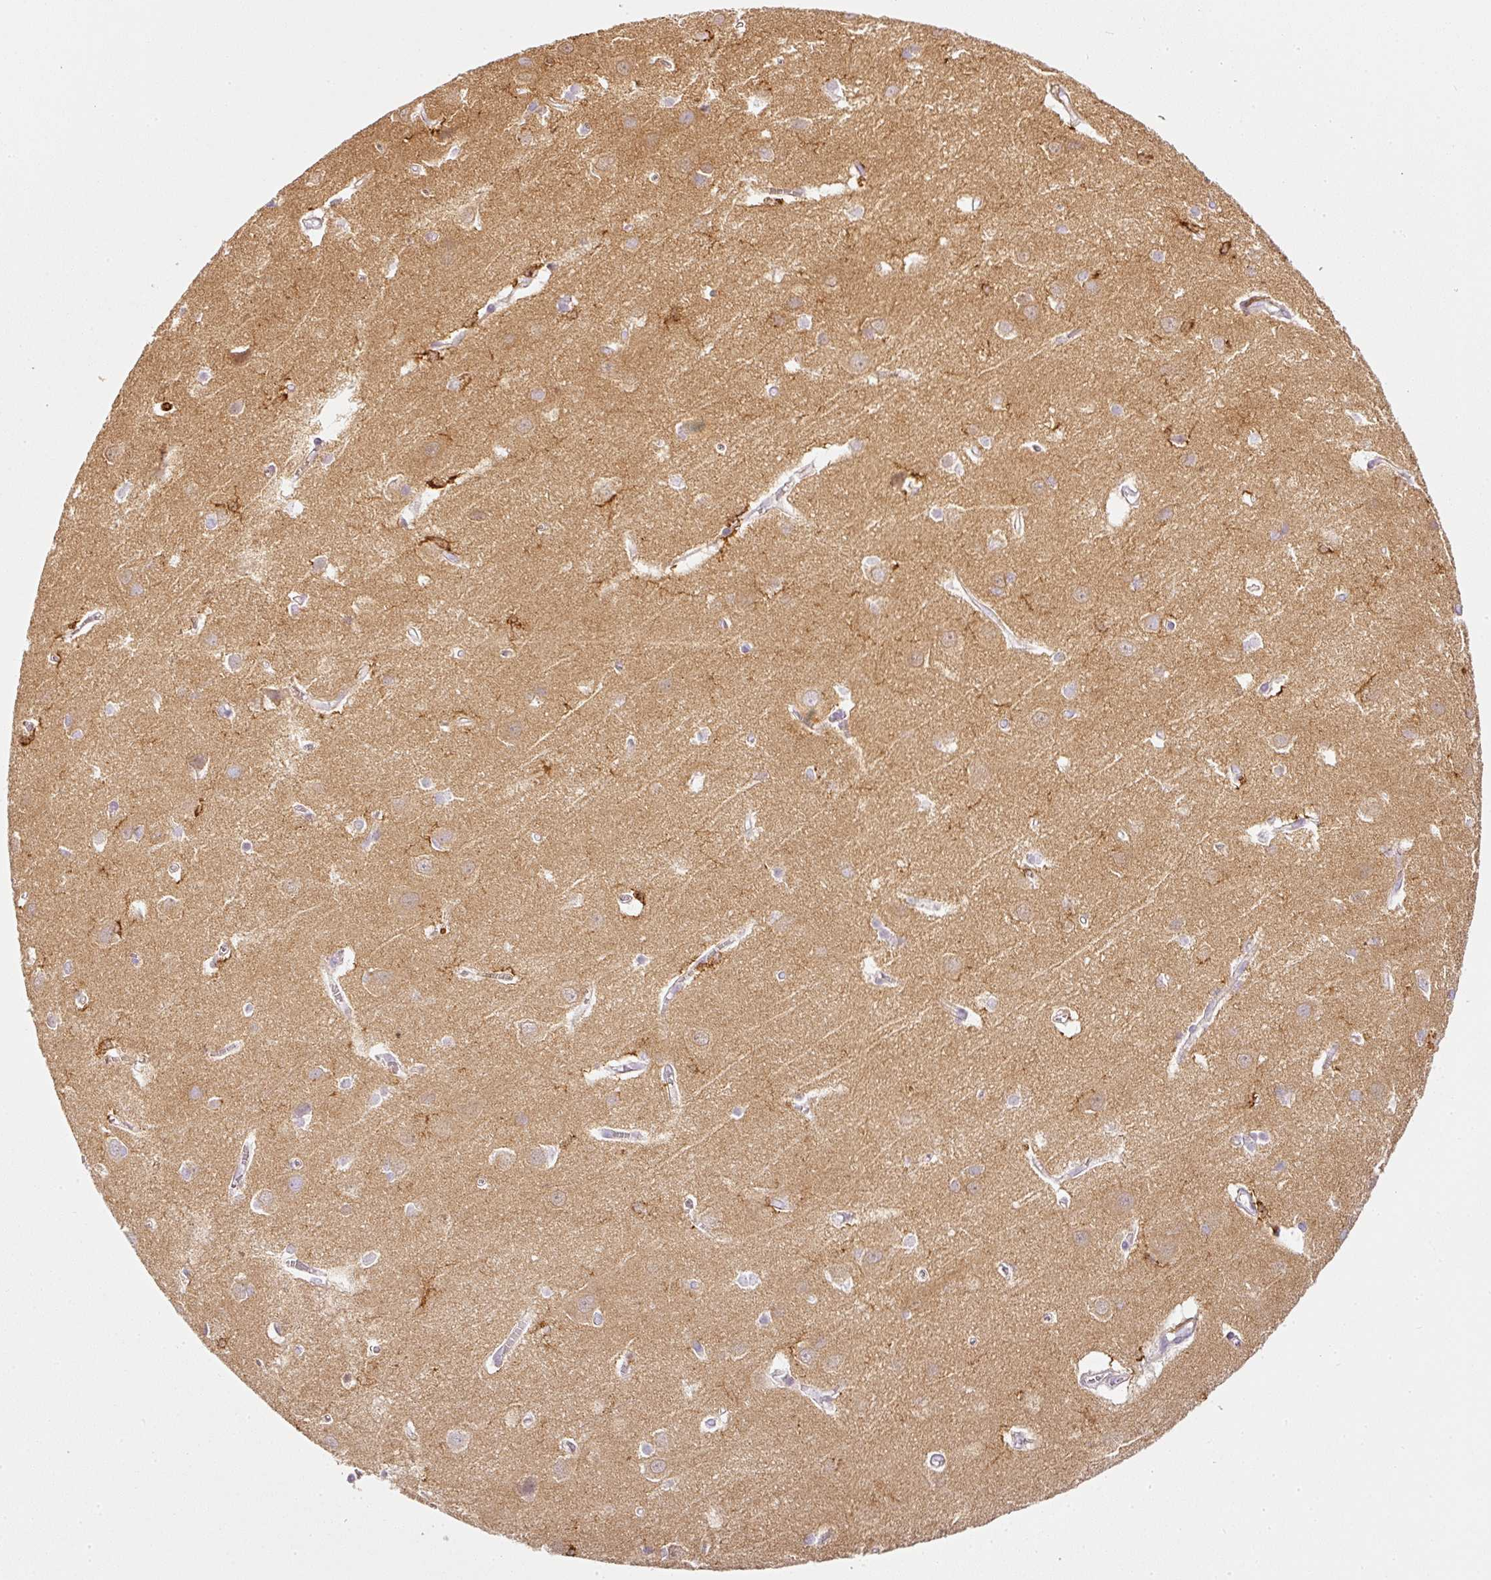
{"staining": {"intensity": "negative", "quantity": "none", "location": "none"}, "tissue": "cerebral cortex", "cell_type": "Endothelial cells", "image_type": "normal", "snomed": [{"axis": "morphology", "description": "Normal tissue, NOS"}, {"axis": "topography", "description": "Cerebral cortex"}], "caption": "Immunohistochemistry (IHC) image of benign cerebral cortex: human cerebral cortex stained with DAB shows no significant protein staining in endothelial cells. (DAB immunohistochemistry (IHC), high magnification).", "gene": "EVL", "patient": {"sex": "male", "age": 37}}